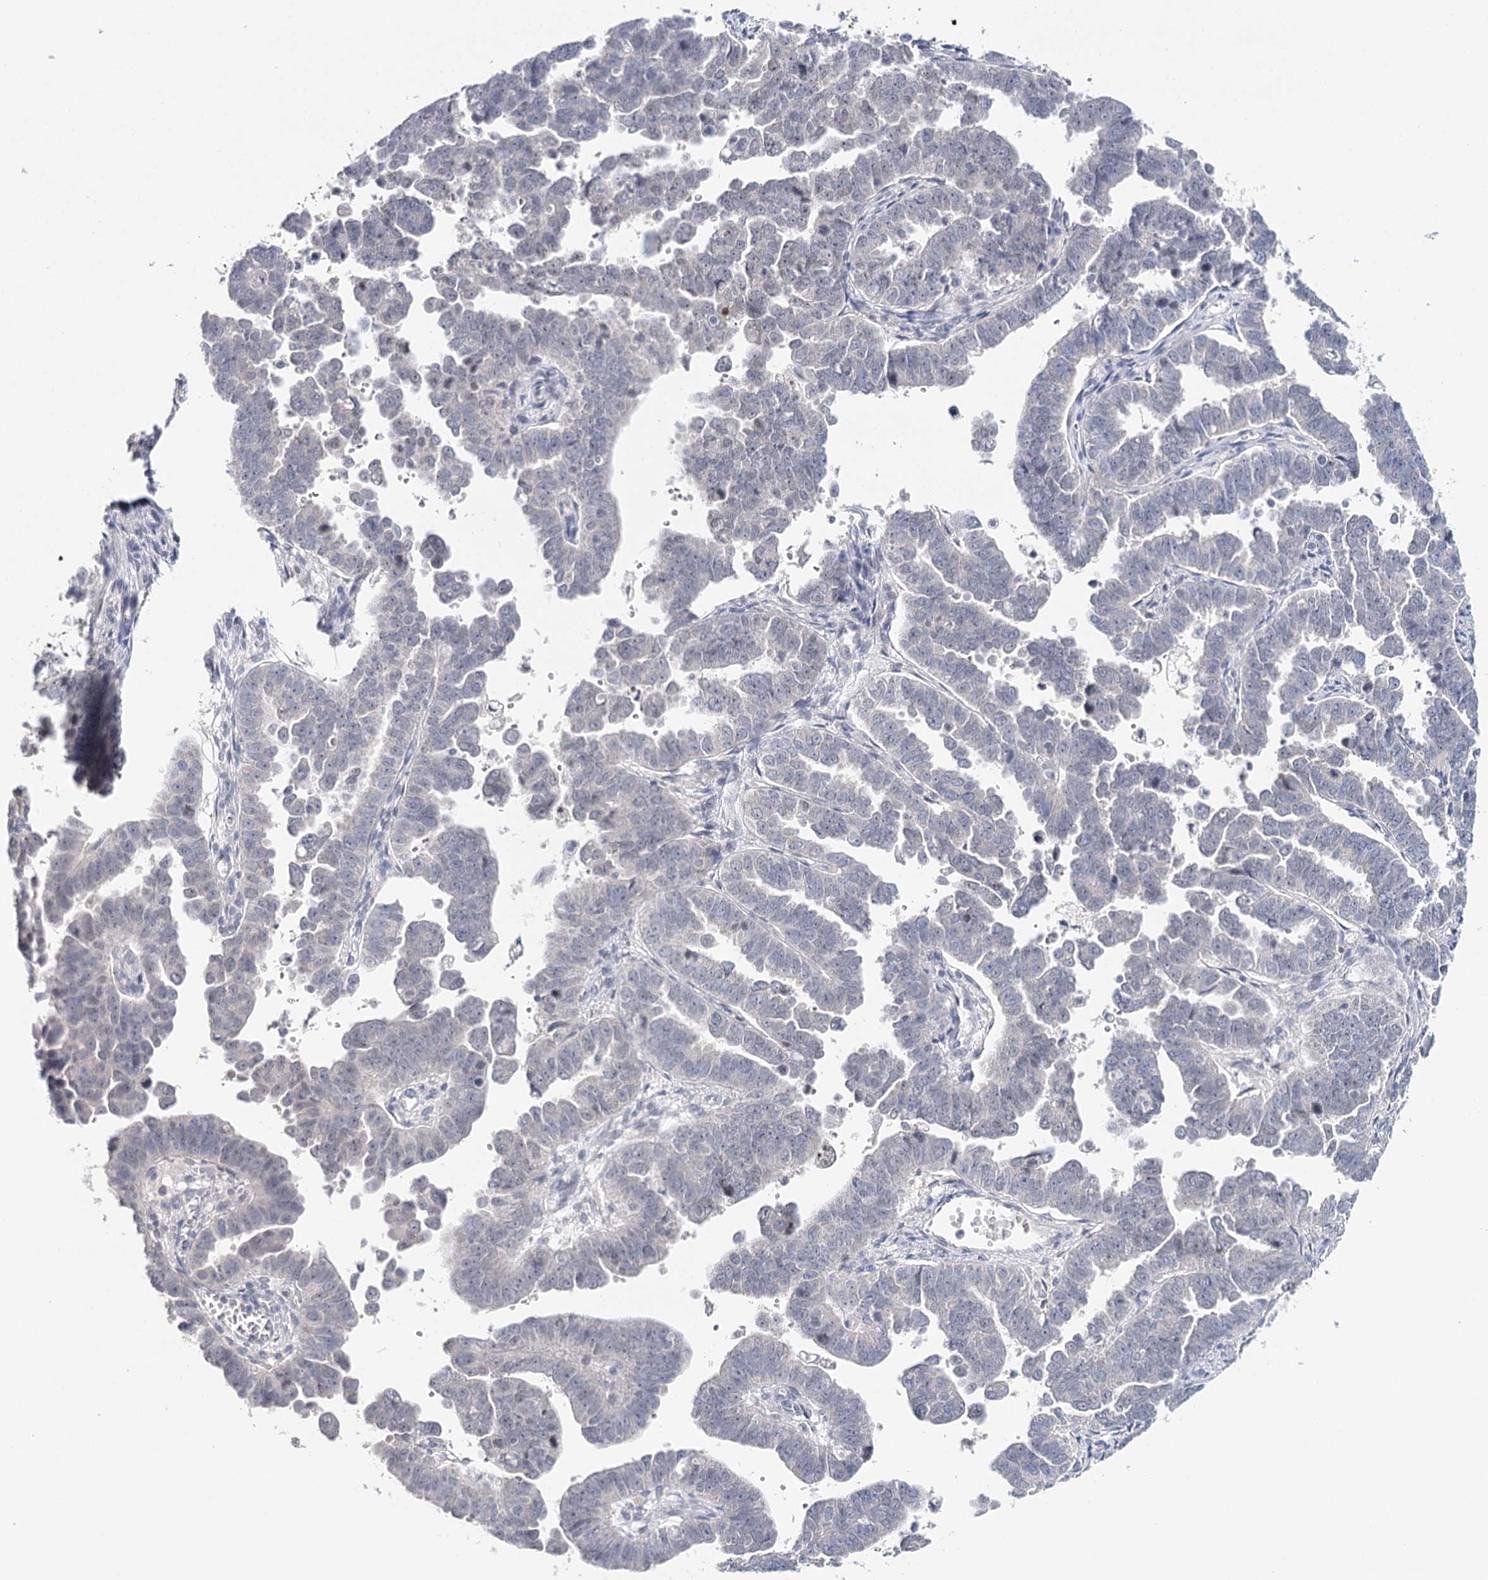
{"staining": {"intensity": "negative", "quantity": "none", "location": "none"}, "tissue": "endometrial cancer", "cell_type": "Tumor cells", "image_type": "cancer", "snomed": [{"axis": "morphology", "description": "Adenocarcinoma, NOS"}, {"axis": "topography", "description": "Endometrium"}], "caption": "Immunohistochemical staining of human adenocarcinoma (endometrial) exhibits no significant expression in tumor cells. (DAB (3,3'-diaminobenzidine) immunohistochemistry visualized using brightfield microscopy, high magnification).", "gene": "TP53", "patient": {"sex": "female", "age": 75}}